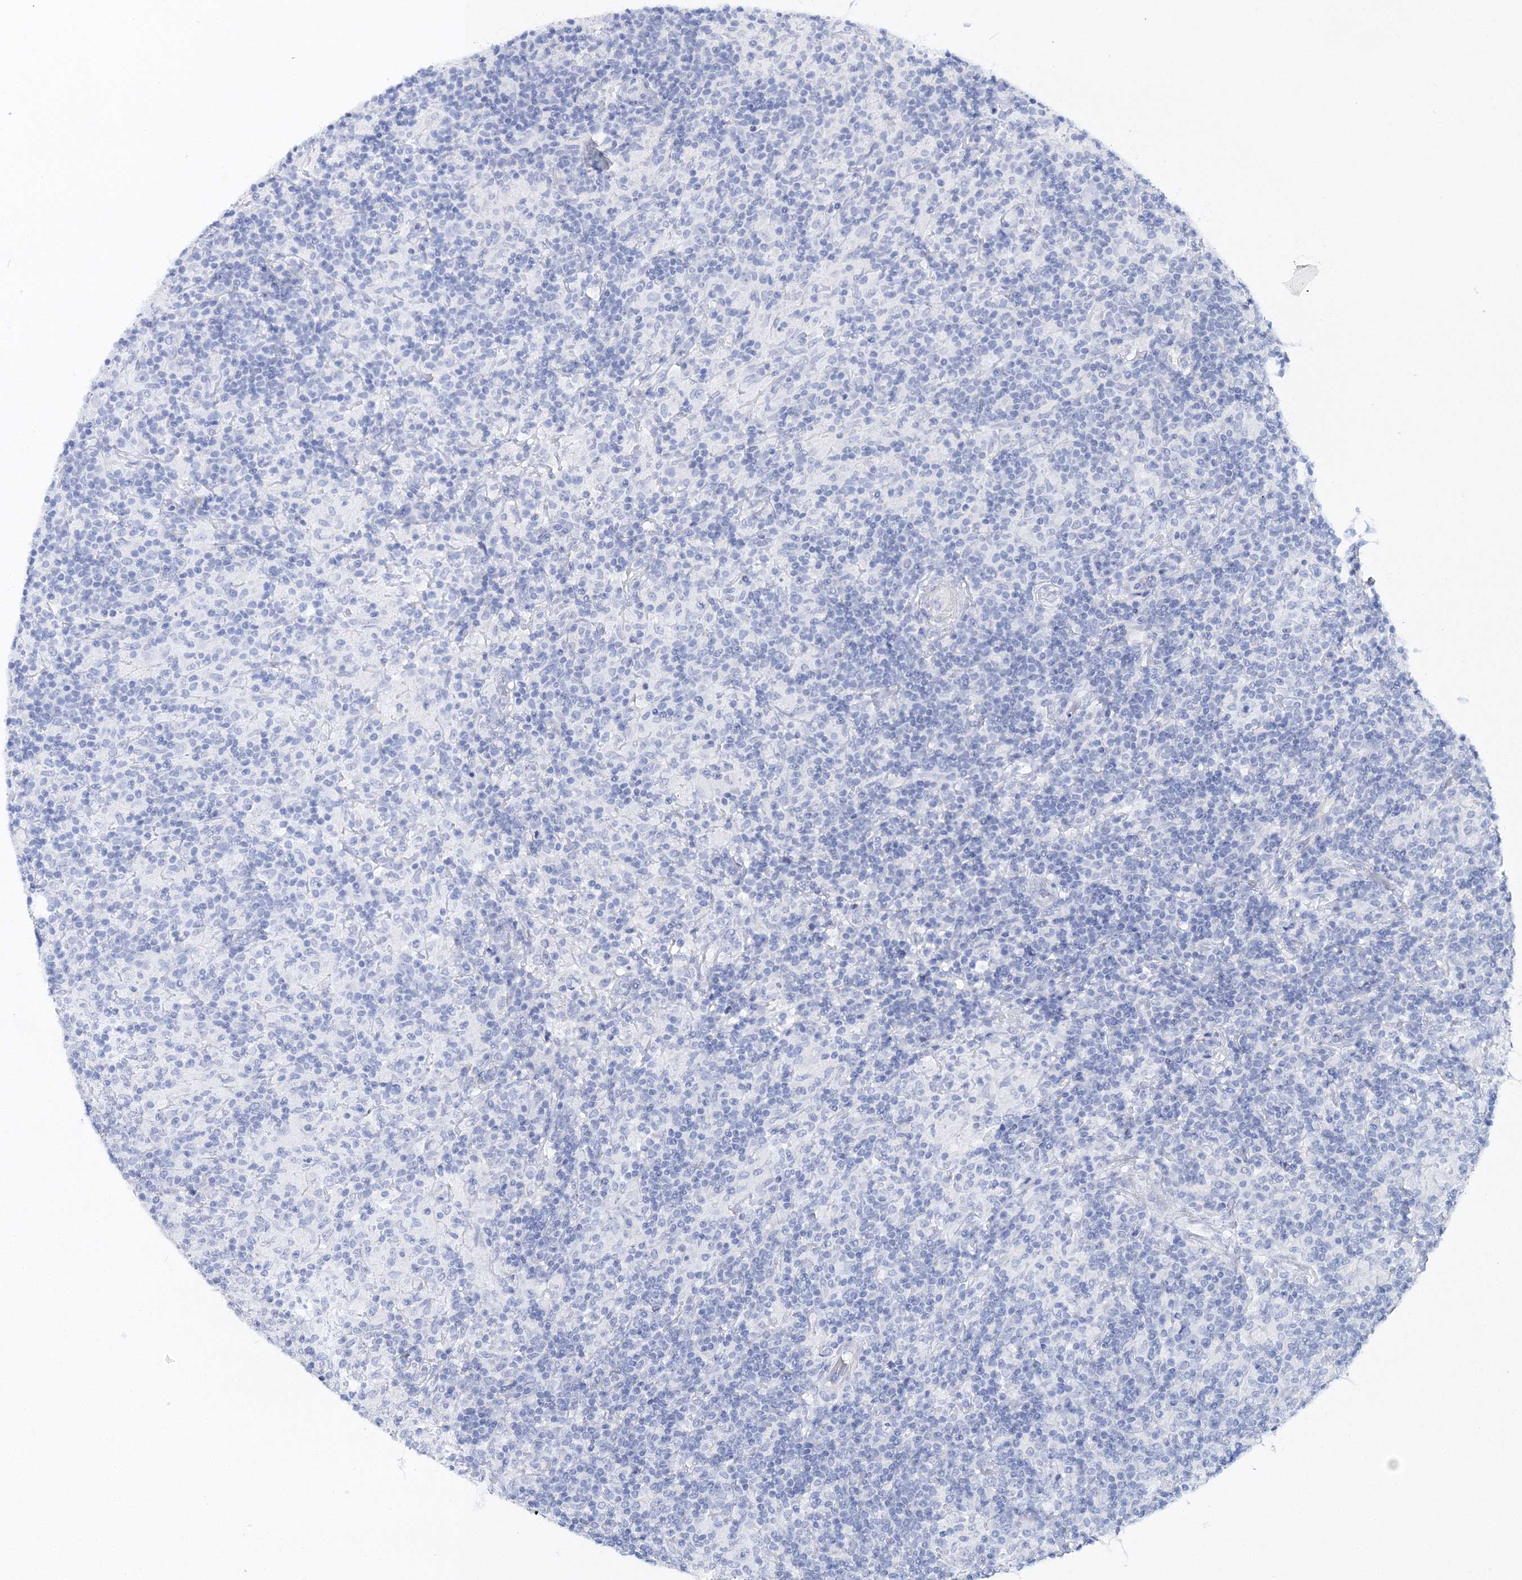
{"staining": {"intensity": "negative", "quantity": "none", "location": "none"}, "tissue": "lymphoma", "cell_type": "Tumor cells", "image_type": "cancer", "snomed": [{"axis": "morphology", "description": "Hodgkin's disease, NOS"}, {"axis": "topography", "description": "Lymph node"}], "caption": "The photomicrograph displays no staining of tumor cells in Hodgkin's disease. (DAB (3,3'-diaminobenzidine) immunohistochemistry (IHC) visualized using brightfield microscopy, high magnification).", "gene": "MYOZ2", "patient": {"sex": "male", "age": 70}}